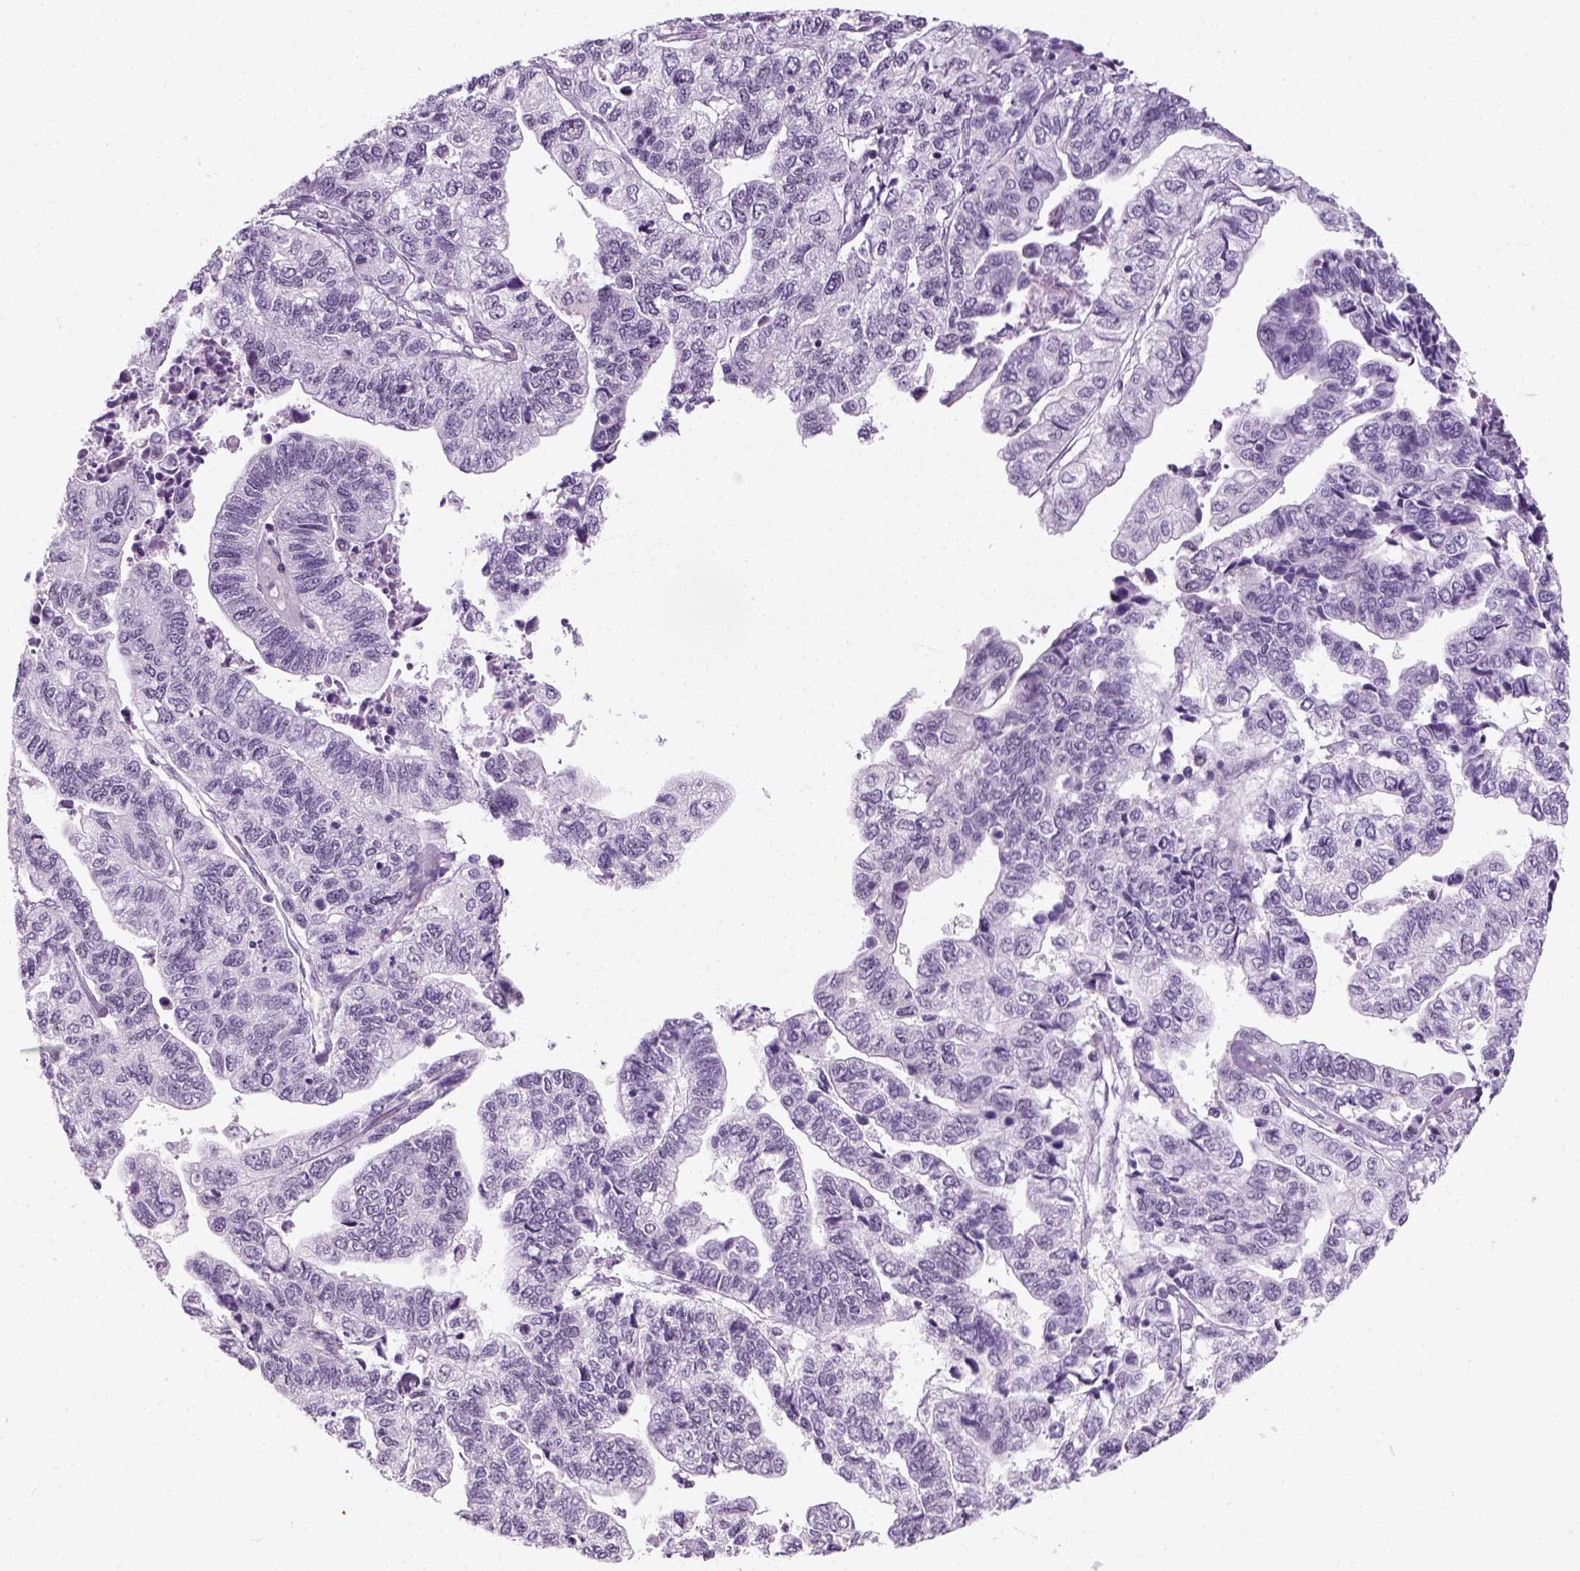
{"staining": {"intensity": "negative", "quantity": "none", "location": "none"}, "tissue": "stomach cancer", "cell_type": "Tumor cells", "image_type": "cancer", "snomed": [{"axis": "morphology", "description": "Adenocarcinoma, NOS"}, {"axis": "topography", "description": "Stomach, upper"}], "caption": "Human stomach adenocarcinoma stained for a protein using IHC displays no positivity in tumor cells.", "gene": "ZNF865", "patient": {"sex": "female", "age": 67}}